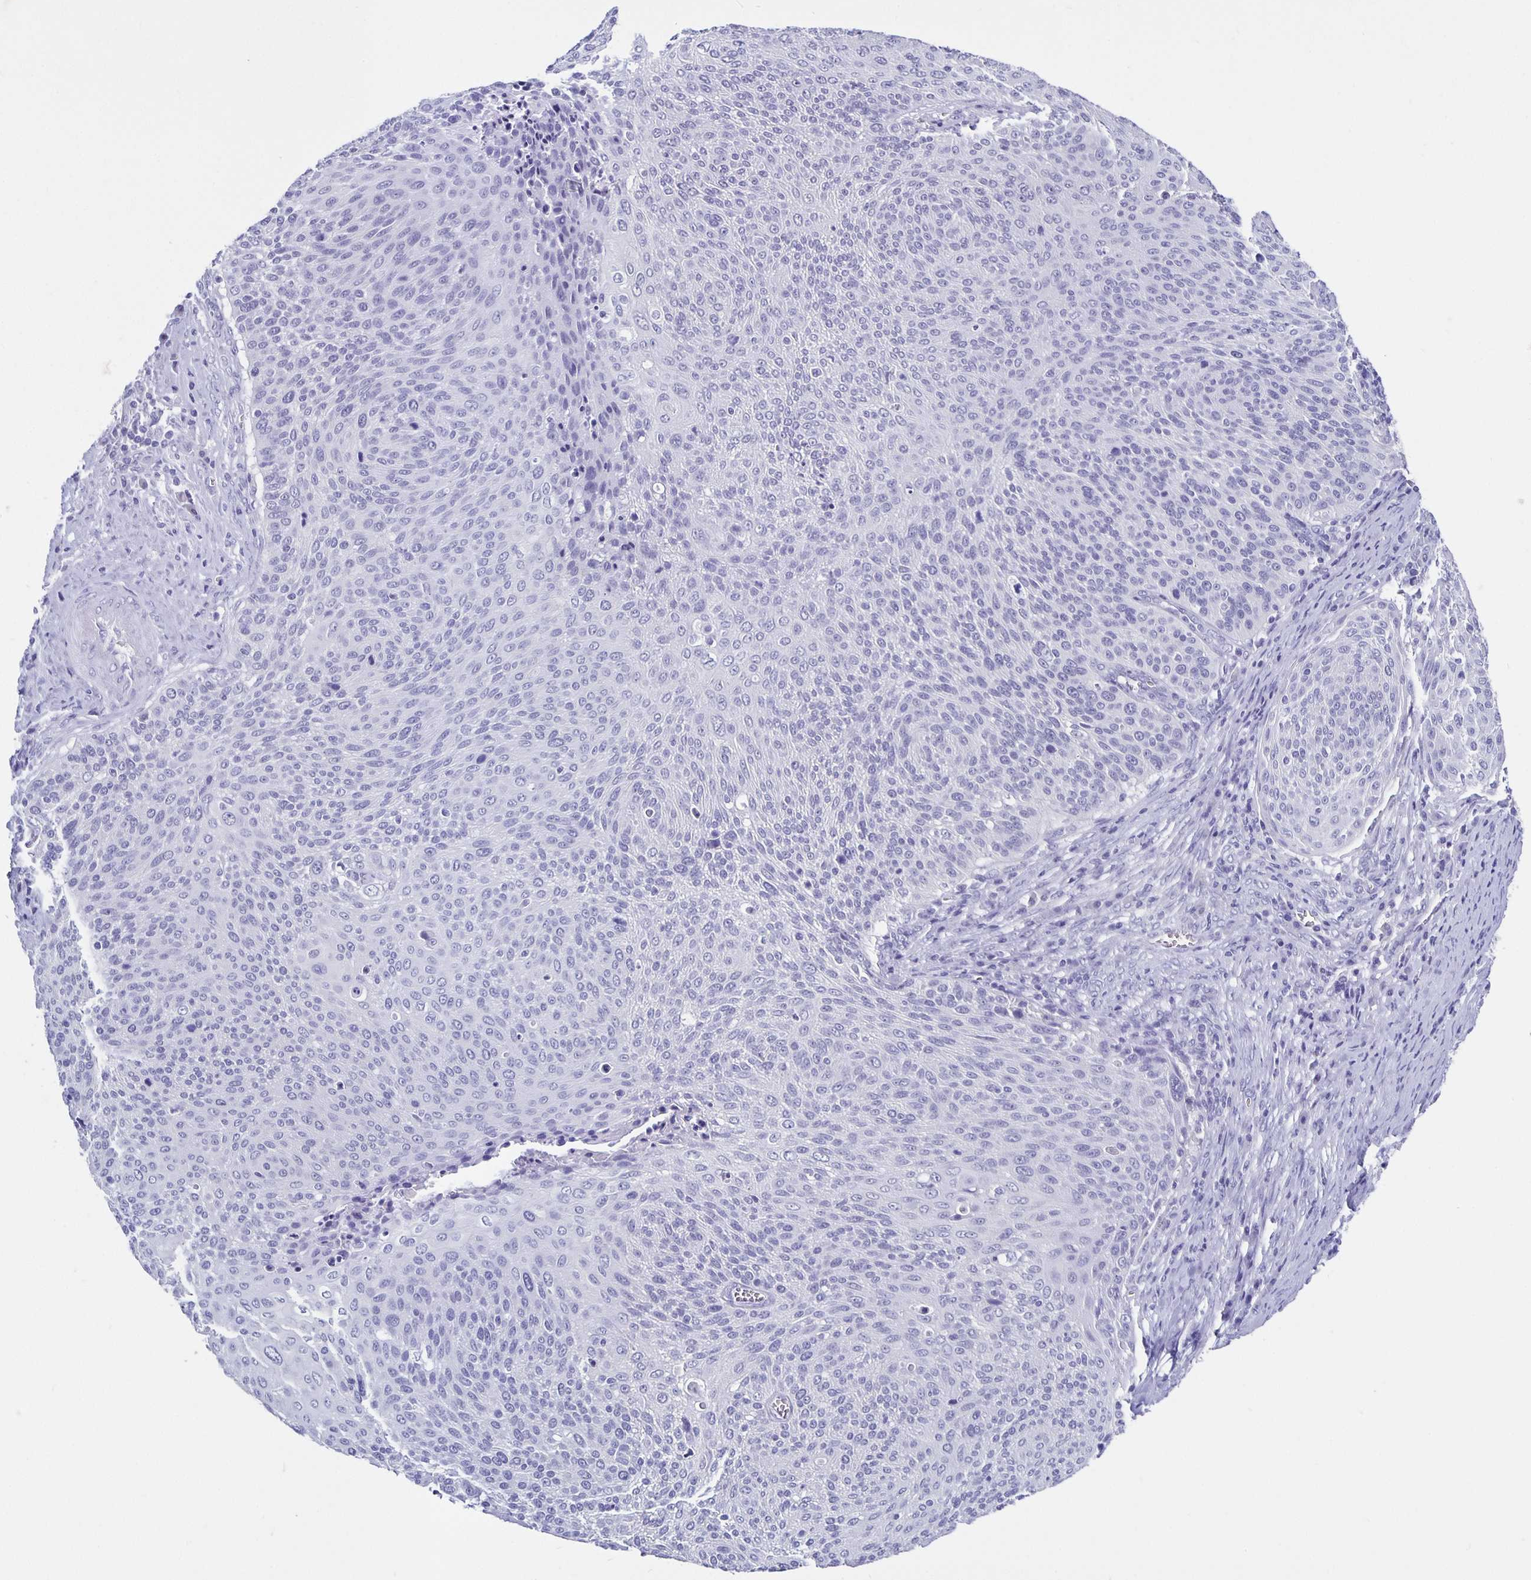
{"staining": {"intensity": "negative", "quantity": "none", "location": "none"}, "tissue": "cervical cancer", "cell_type": "Tumor cells", "image_type": "cancer", "snomed": [{"axis": "morphology", "description": "Squamous cell carcinoma, NOS"}, {"axis": "topography", "description": "Cervix"}], "caption": "Immunohistochemistry image of neoplastic tissue: cervical squamous cell carcinoma stained with DAB displays no significant protein positivity in tumor cells.", "gene": "ODF3B", "patient": {"sex": "female", "age": 31}}